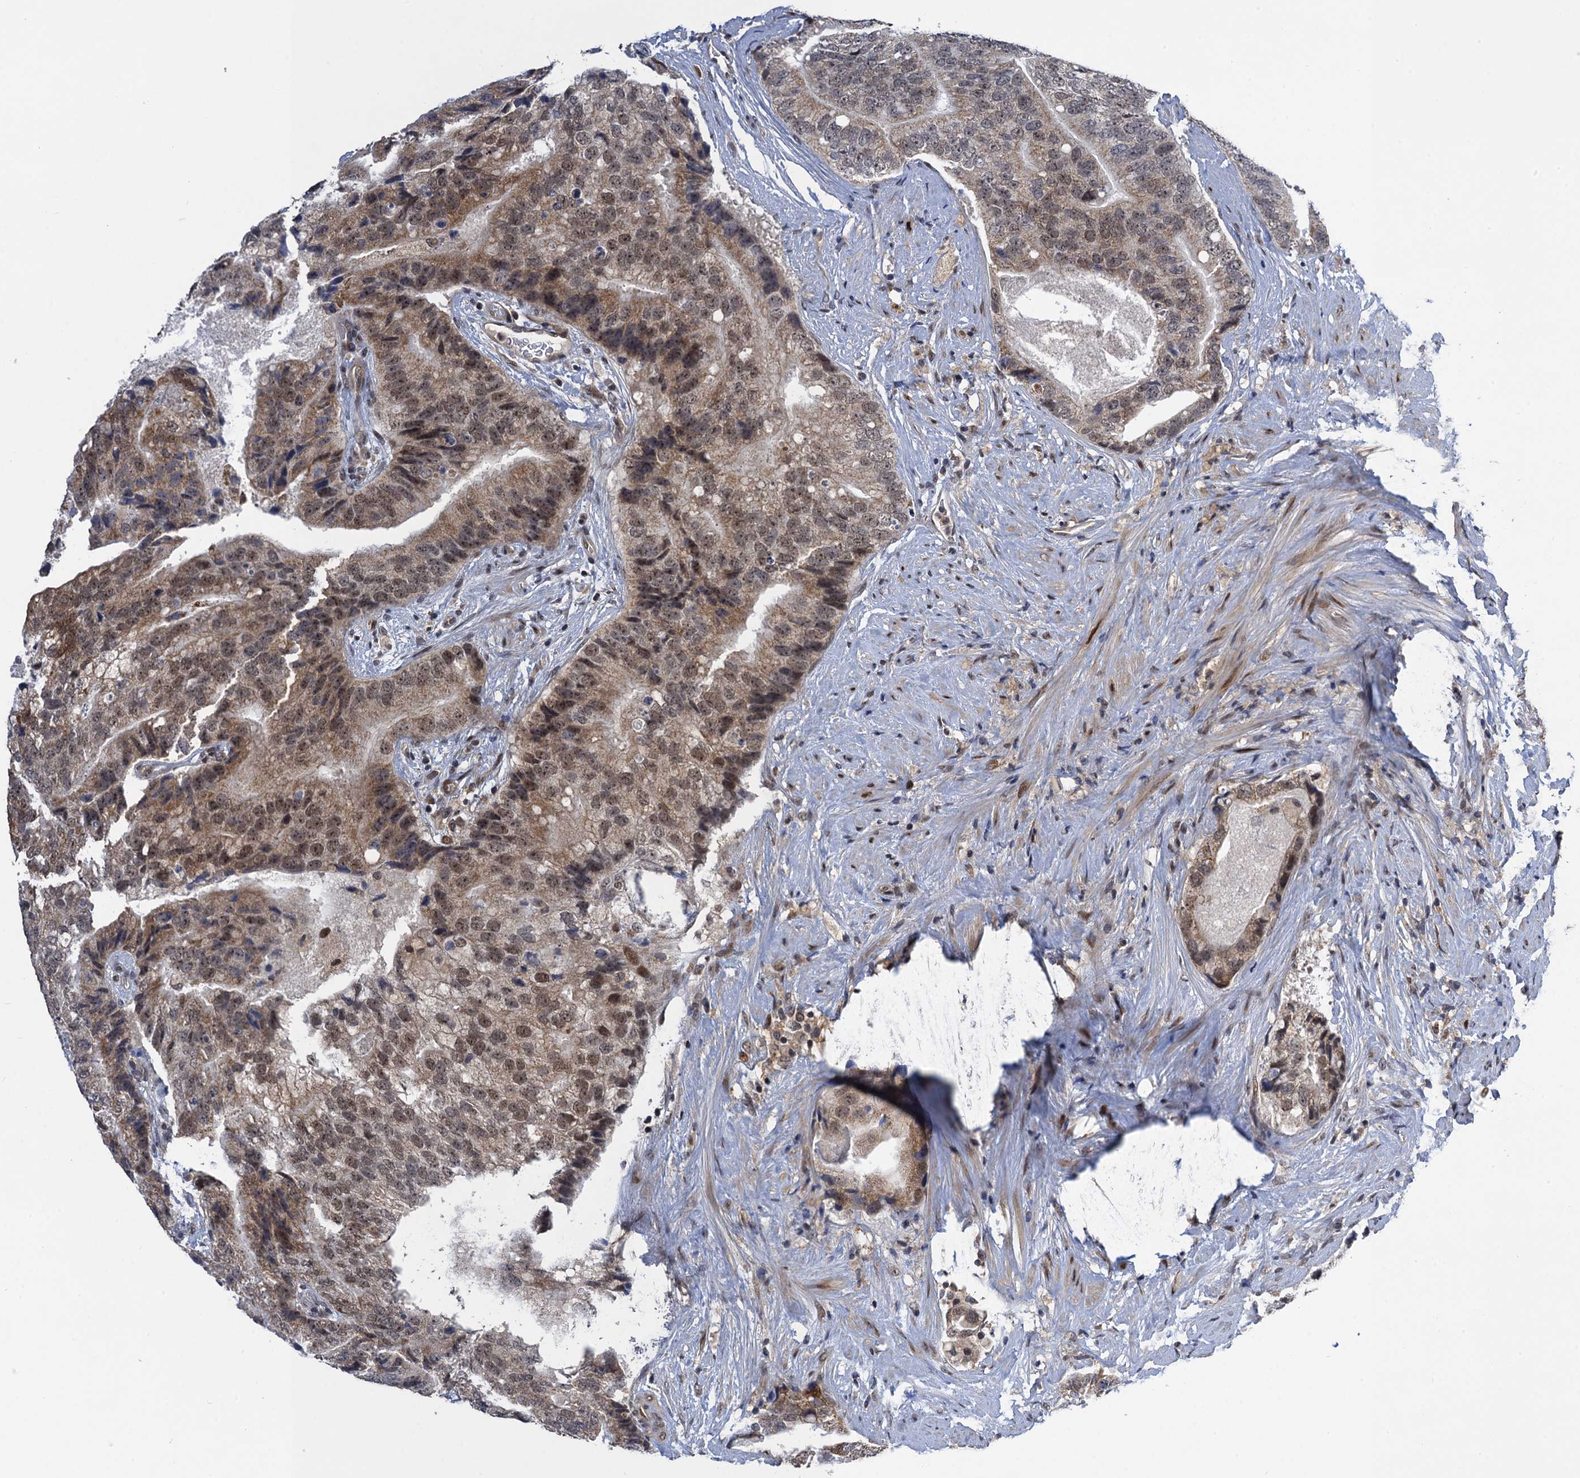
{"staining": {"intensity": "moderate", "quantity": "25%-75%", "location": "nuclear"}, "tissue": "prostate cancer", "cell_type": "Tumor cells", "image_type": "cancer", "snomed": [{"axis": "morphology", "description": "Adenocarcinoma, High grade"}, {"axis": "topography", "description": "Prostate"}], "caption": "Immunohistochemistry (IHC) (DAB) staining of prostate cancer (high-grade adenocarcinoma) shows moderate nuclear protein staining in about 25%-75% of tumor cells.", "gene": "ZAR1L", "patient": {"sex": "male", "age": 70}}